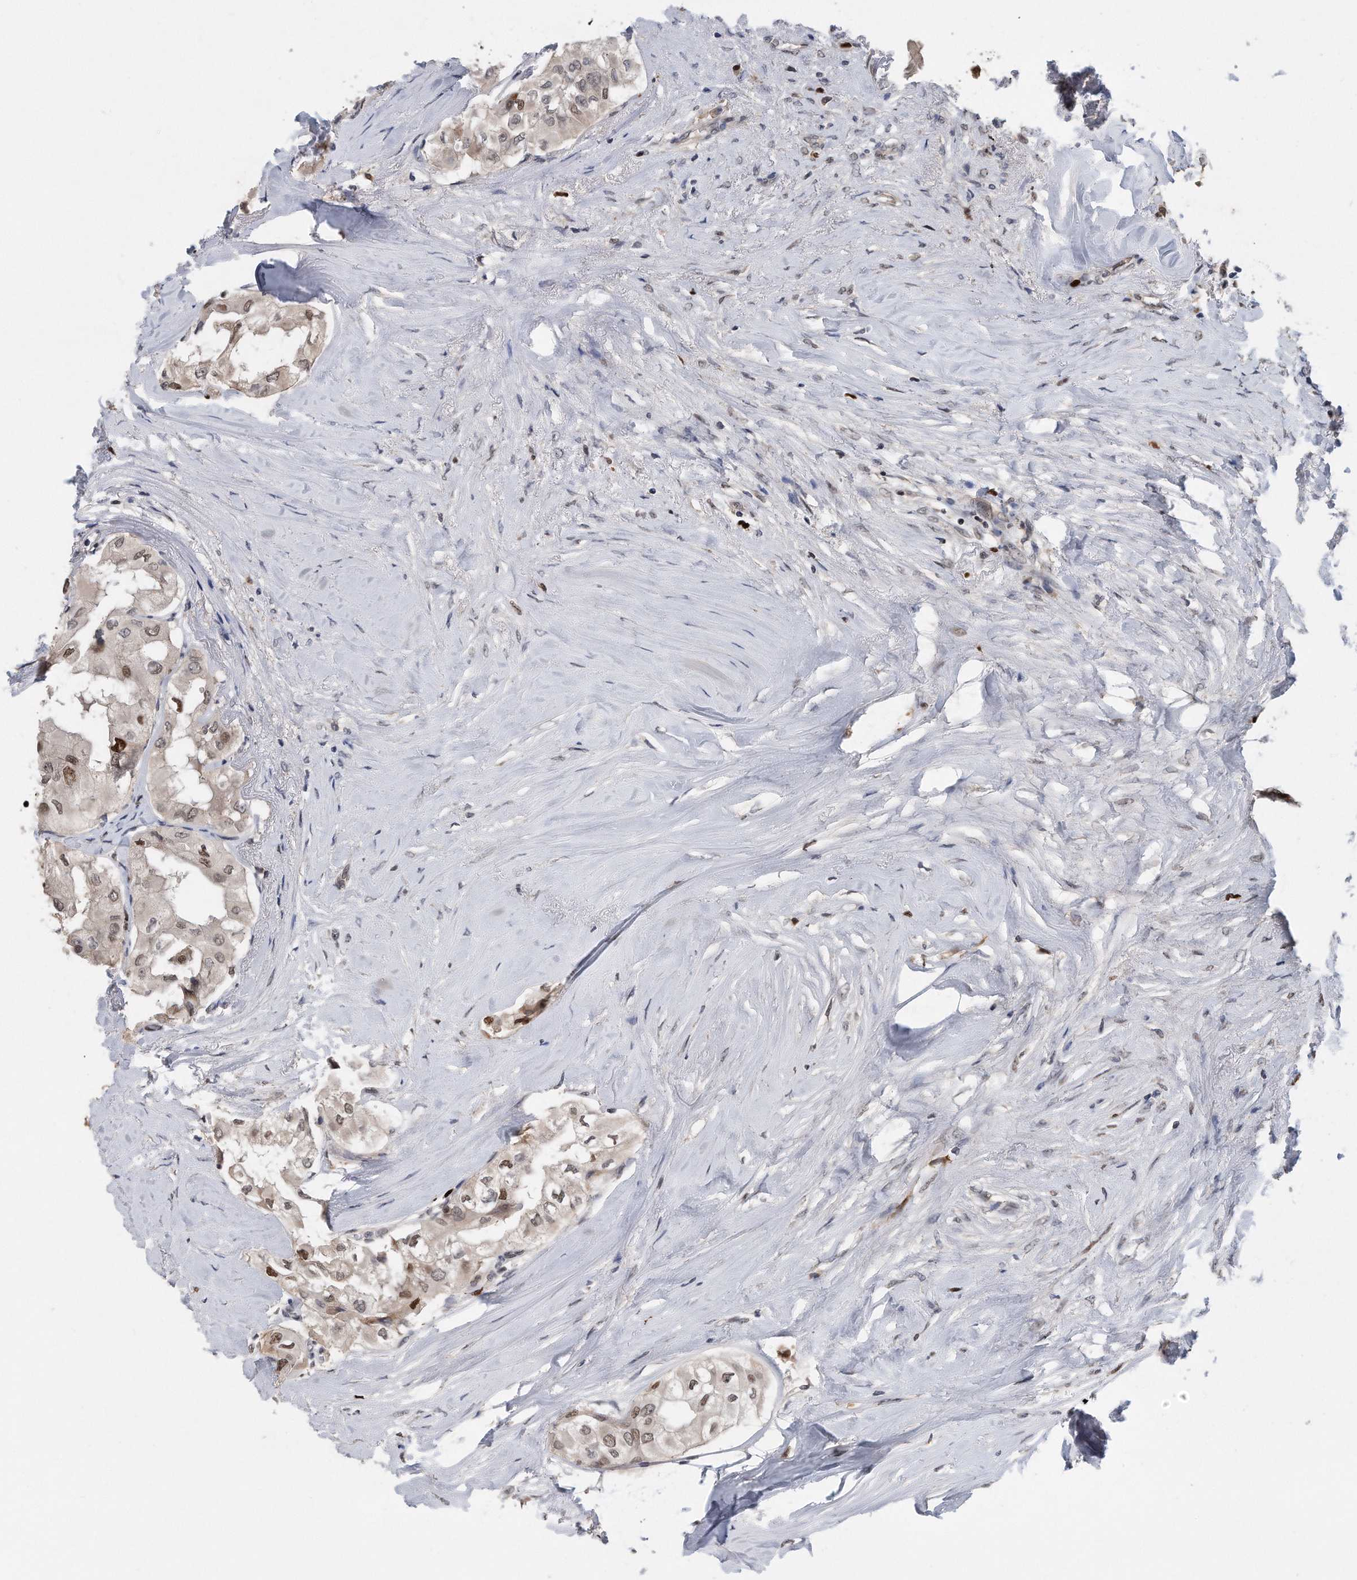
{"staining": {"intensity": "moderate", "quantity": ">75%", "location": "nuclear"}, "tissue": "thyroid cancer", "cell_type": "Tumor cells", "image_type": "cancer", "snomed": [{"axis": "morphology", "description": "Papillary adenocarcinoma, NOS"}, {"axis": "topography", "description": "Thyroid gland"}], "caption": "Brown immunohistochemical staining in human thyroid cancer (papillary adenocarcinoma) exhibits moderate nuclear expression in about >75% of tumor cells.", "gene": "PCNA", "patient": {"sex": "female", "age": 59}}